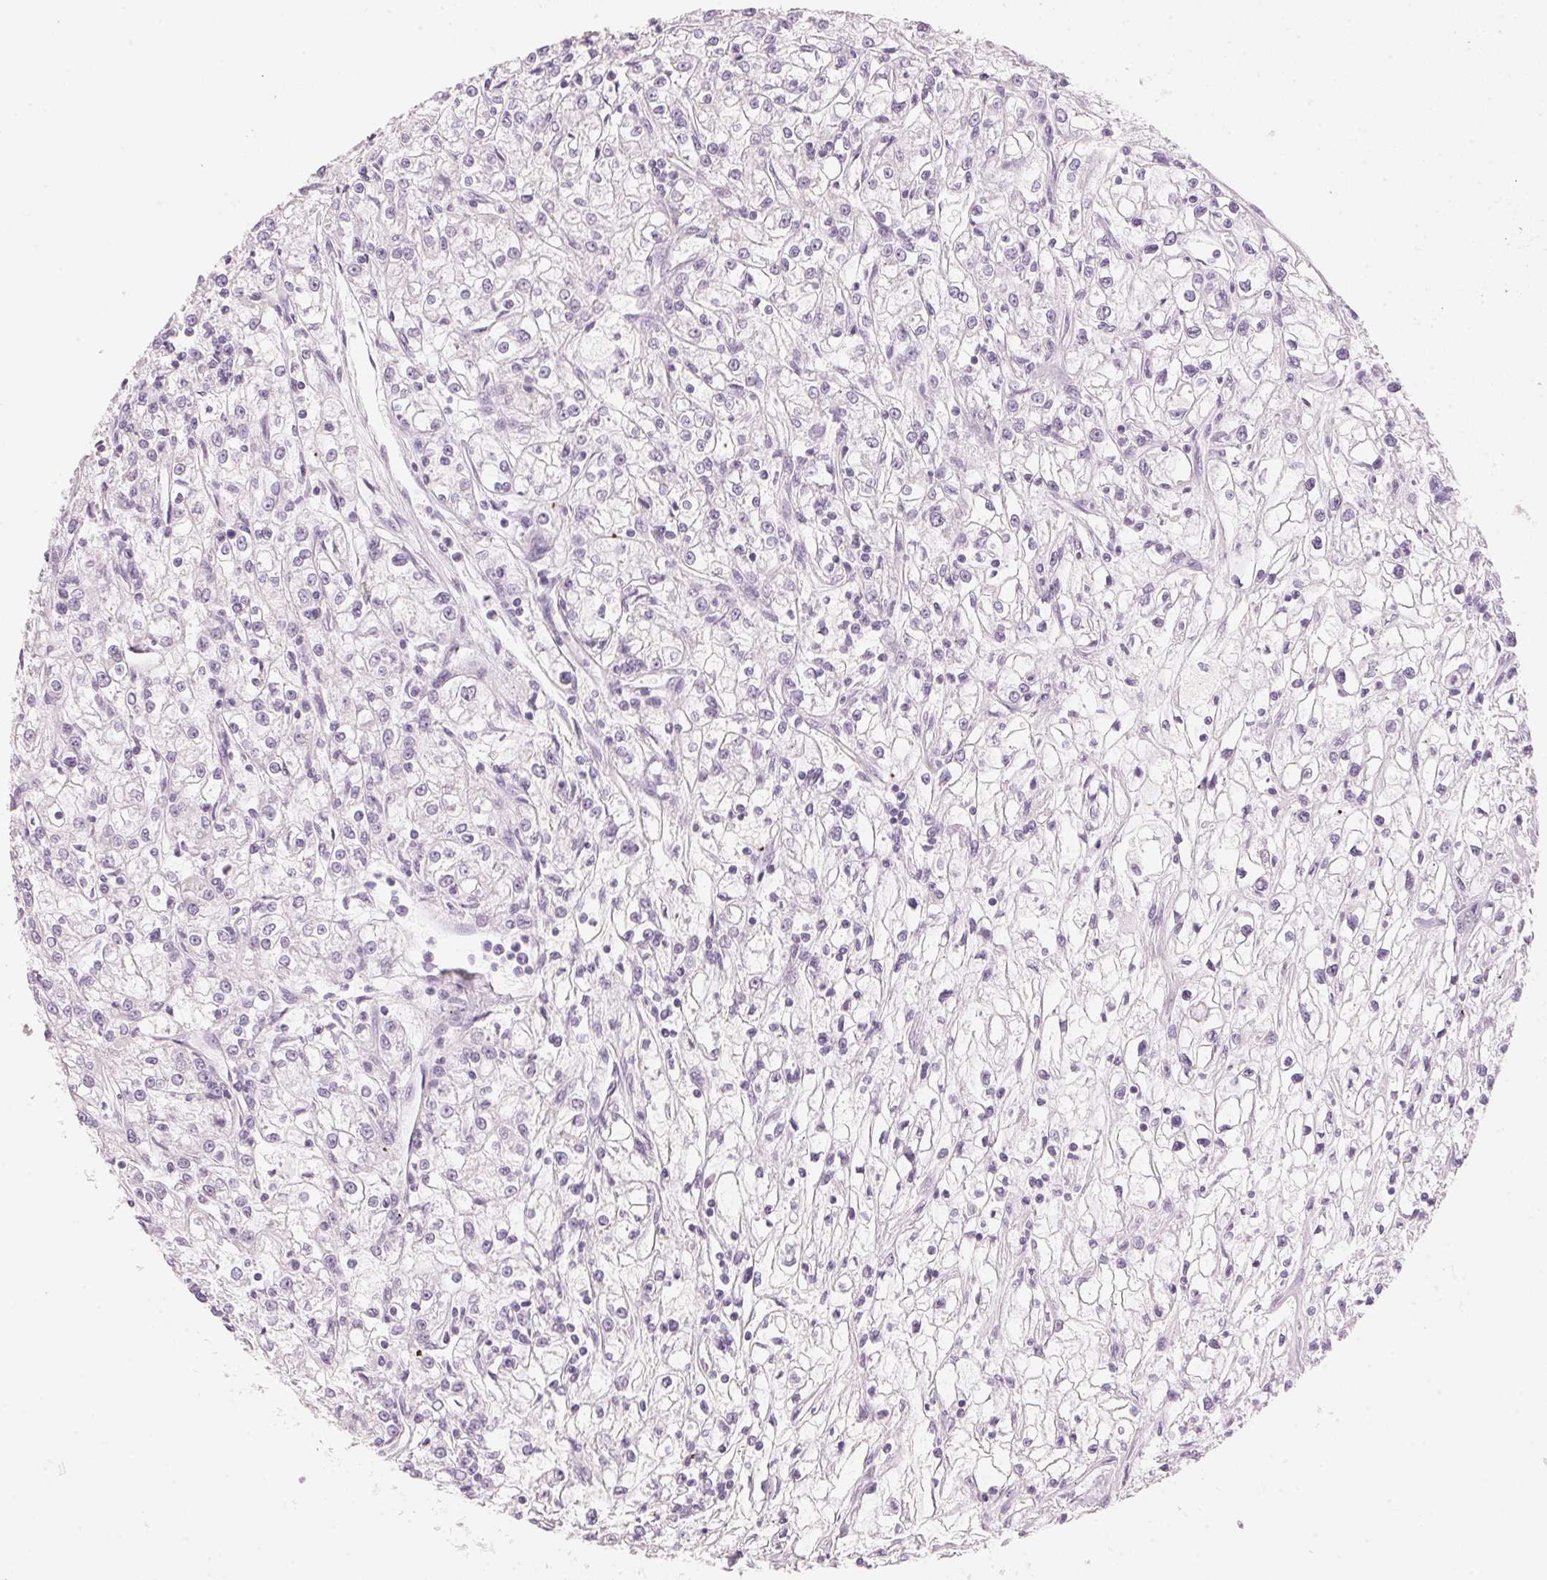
{"staining": {"intensity": "negative", "quantity": "none", "location": "none"}, "tissue": "renal cancer", "cell_type": "Tumor cells", "image_type": "cancer", "snomed": [{"axis": "morphology", "description": "Adenocarcinoma, NOS"}, {"axis": "topography", "description": "Kidney"}], "caption": "Immunohistochemical staining of adenocarcinoma (renal) displays no significant expression in tumor cells.", "gene": "HOXB13", "patient": {"sex": "female", "age": 59}}